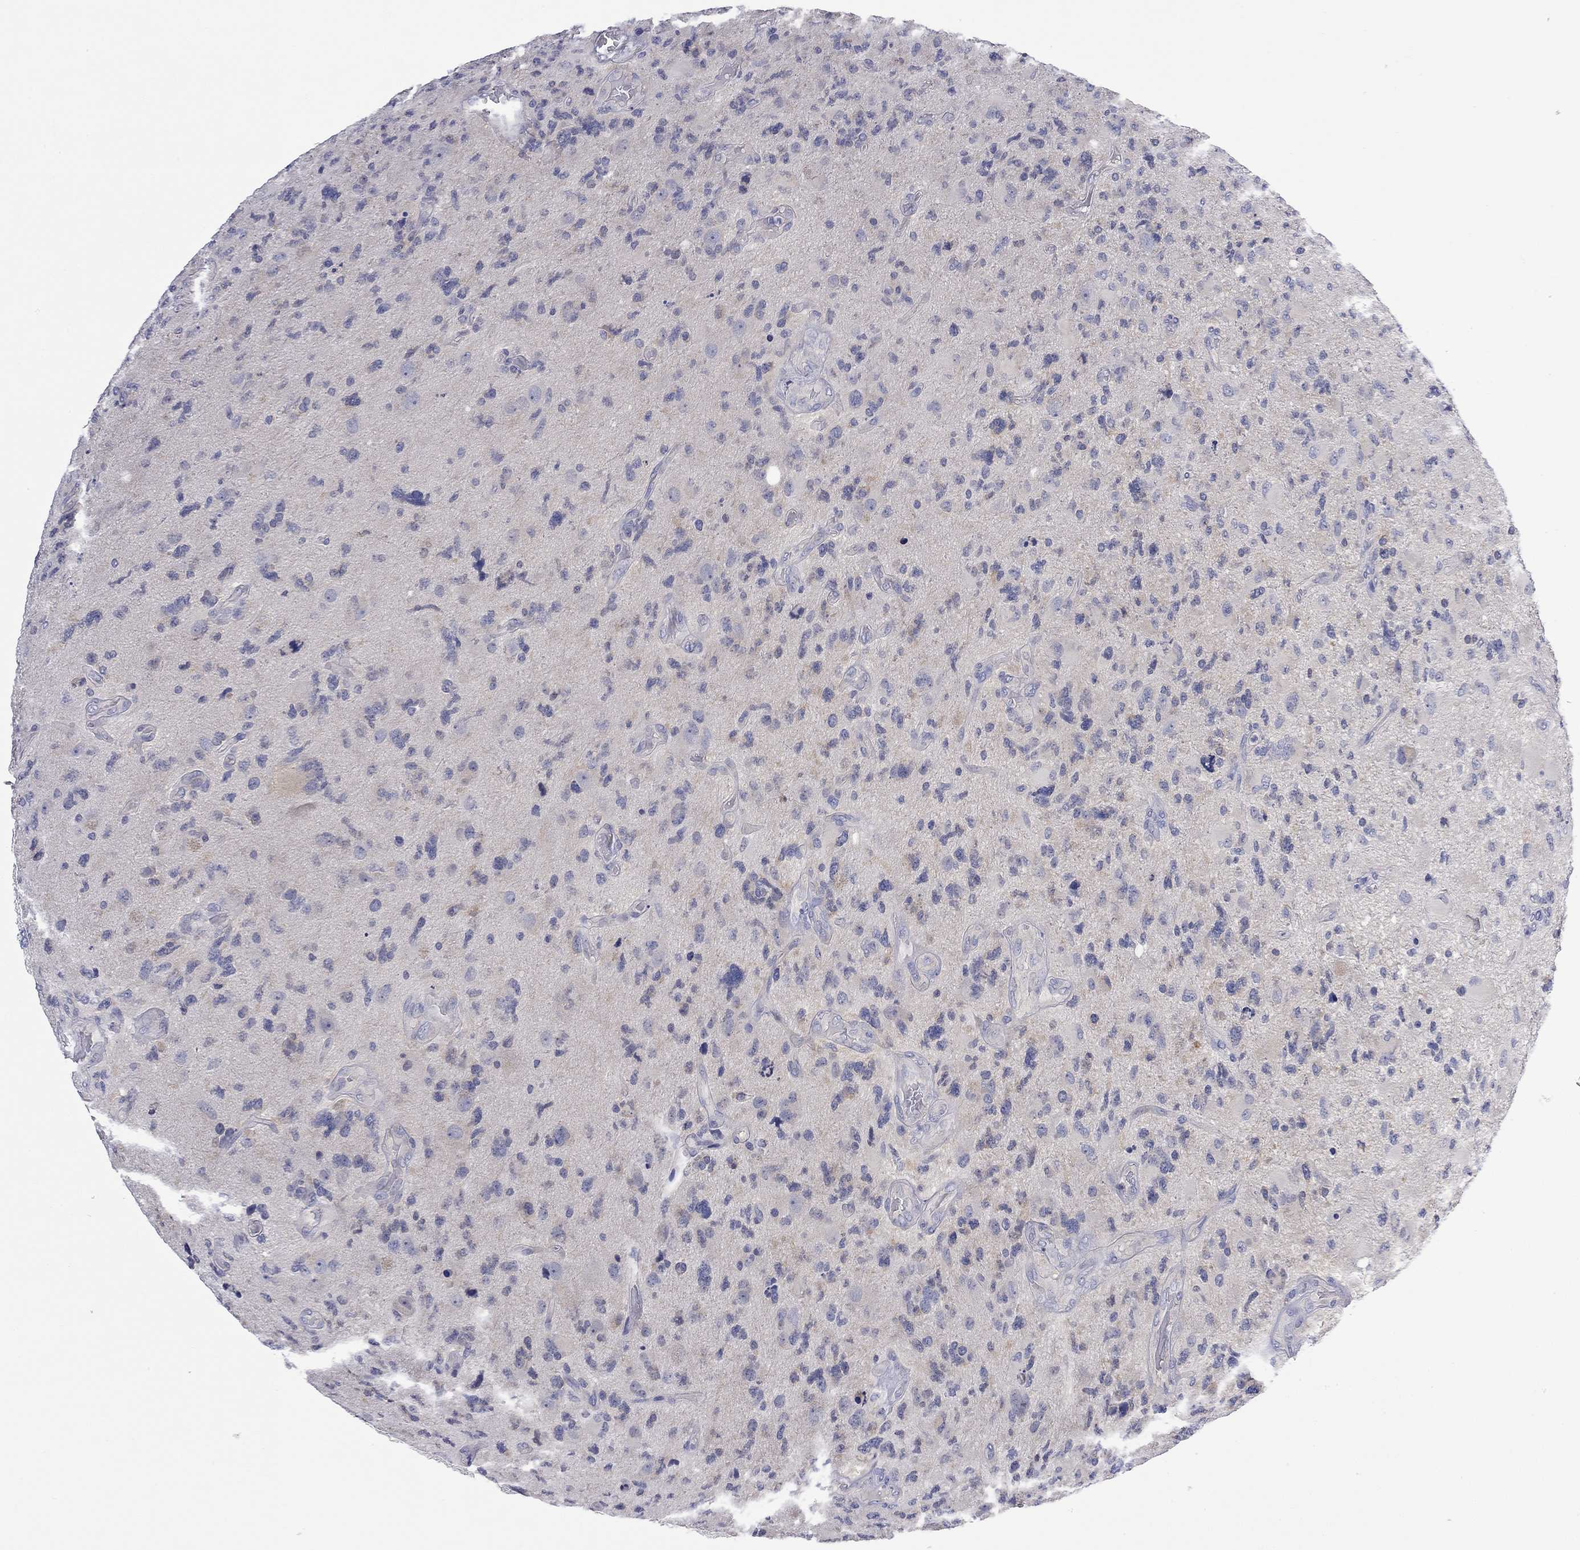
{"staining": {"intensity": "negative", "quantity": "none", "location": "none"}, "tissue": "glioma", "cell_type": "Tumor cells", "image_type": "cancer", "snomed": [{"axis": "morphology", "description": "Glioma, malignant, High grade"}, {"axis": "topography", "description": "Cerebral cortex"}], "caption": "The IHC image has no significant expression in tumor cells of high-grade glioma (malignant) tissue.", "gene": "ABCB4", "patient": {"sex": "male", "age": 70}}